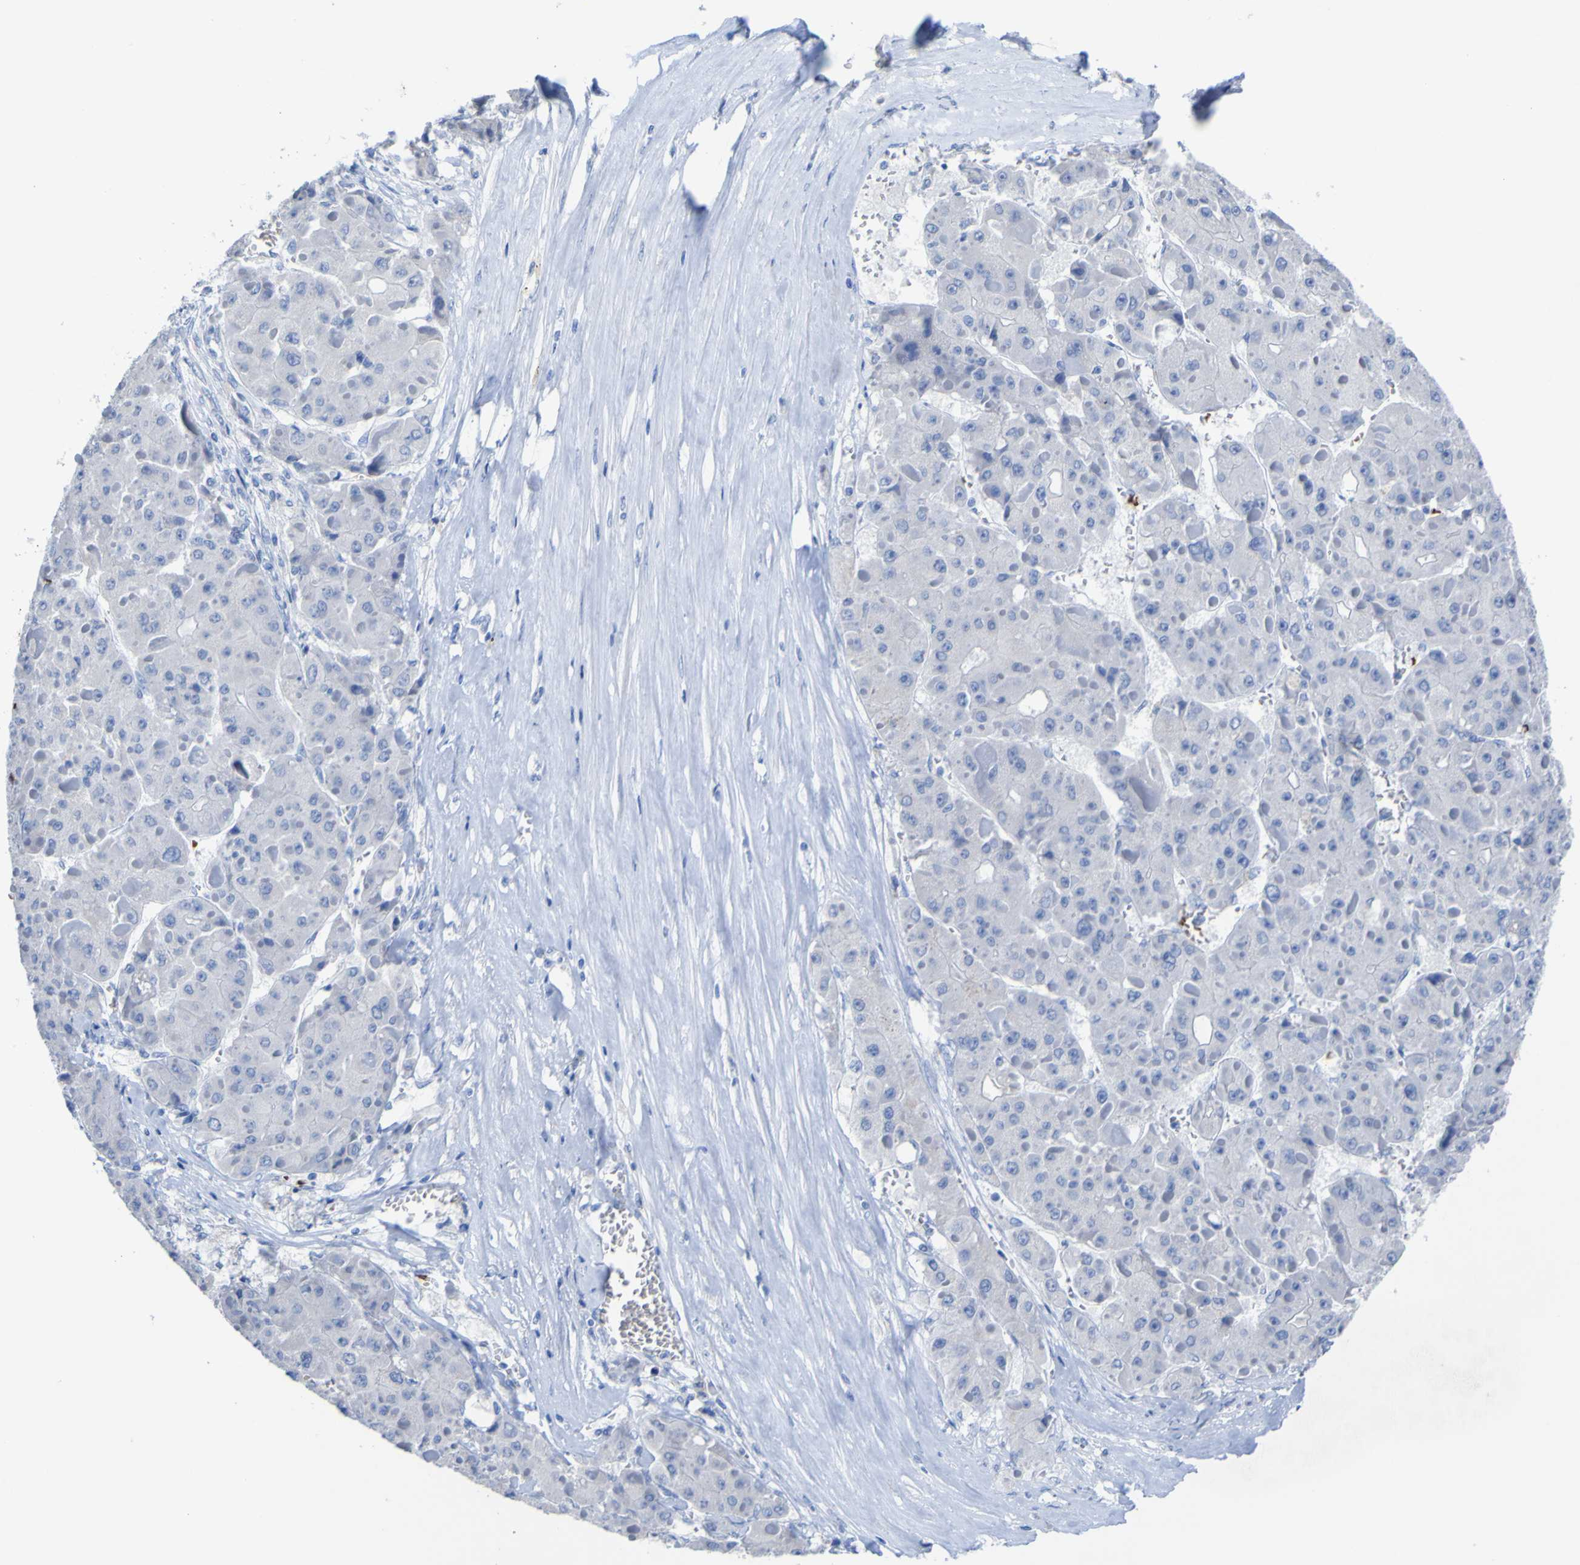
{"staining": {"intensity": "negative", "quantity": "none", "location": "none"}, "tissue": "liver cancer", "cell_type": "Tumor cells", "image_type": "cancer", "snomed": [{"axis": "morphology", "description": "Carcinoma, Hepatocellular, NOS"}, {"axis": "topography", "description": "Liver"}], "caption": "IHC image of human liver cancer stained for a protein (brown), which exhibits no staining in tumor cells. The staining is performed using DAB (3,3'-diaminobenzidine) brown chromogen with nuclei counter-stained in using hematoxylin.", "gene": "GCM1", "patient": {"sex": "female", "age": 73}}